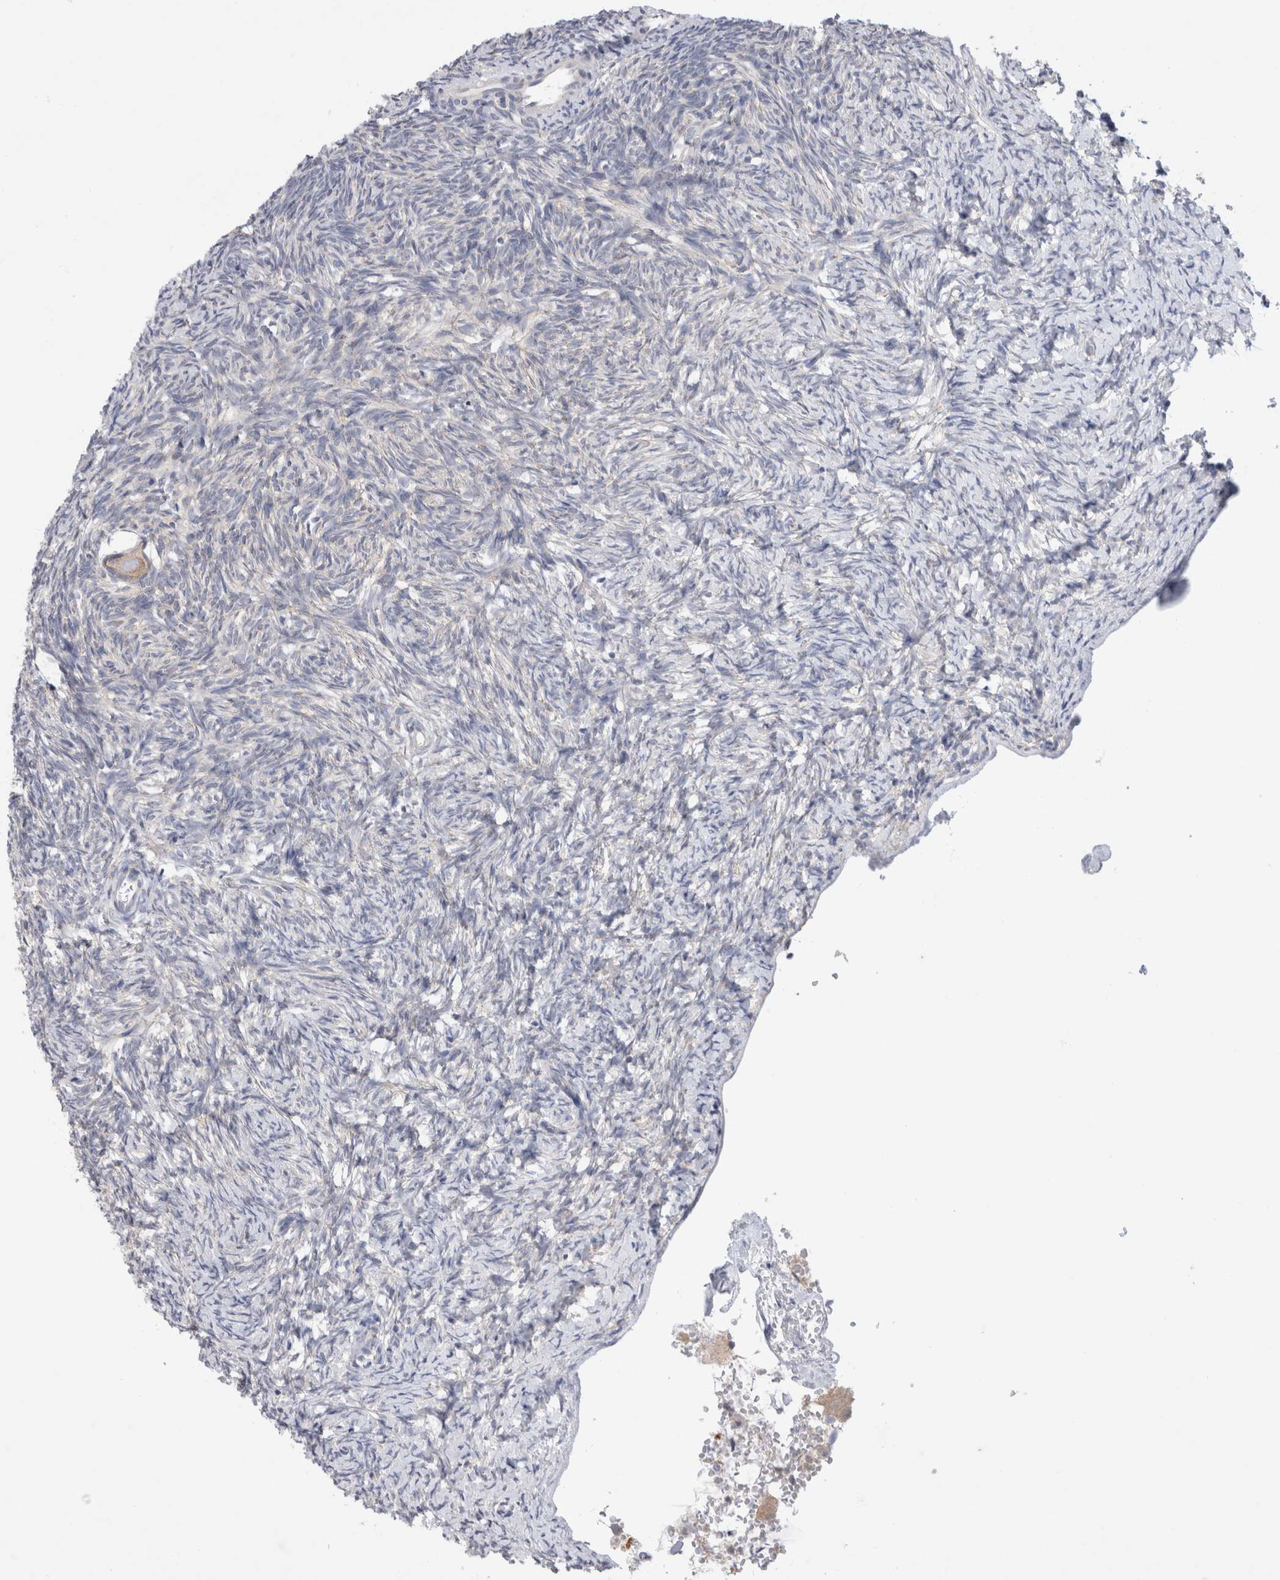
{"staining": {"intensity": "weak", "quantity": ">75%", "location": "cytoplasmic/membranous"}, "tissue": "ovary", "cell_type": "Follicle cells", "image_type": "normal", "snomed": [{"axis": "morphology", "description": "Normal tissue, NOS"}, {"axis": "topography", "description": "Ovary"}], "caption": "An IHC micrograph of benign tissue is shown. Protein staining in brown shows weak cytoplasmic/membranous positivity in ovary within follicle cells.", "gene": "IFT74", "patient": {"sex": "female", "age": 34}}